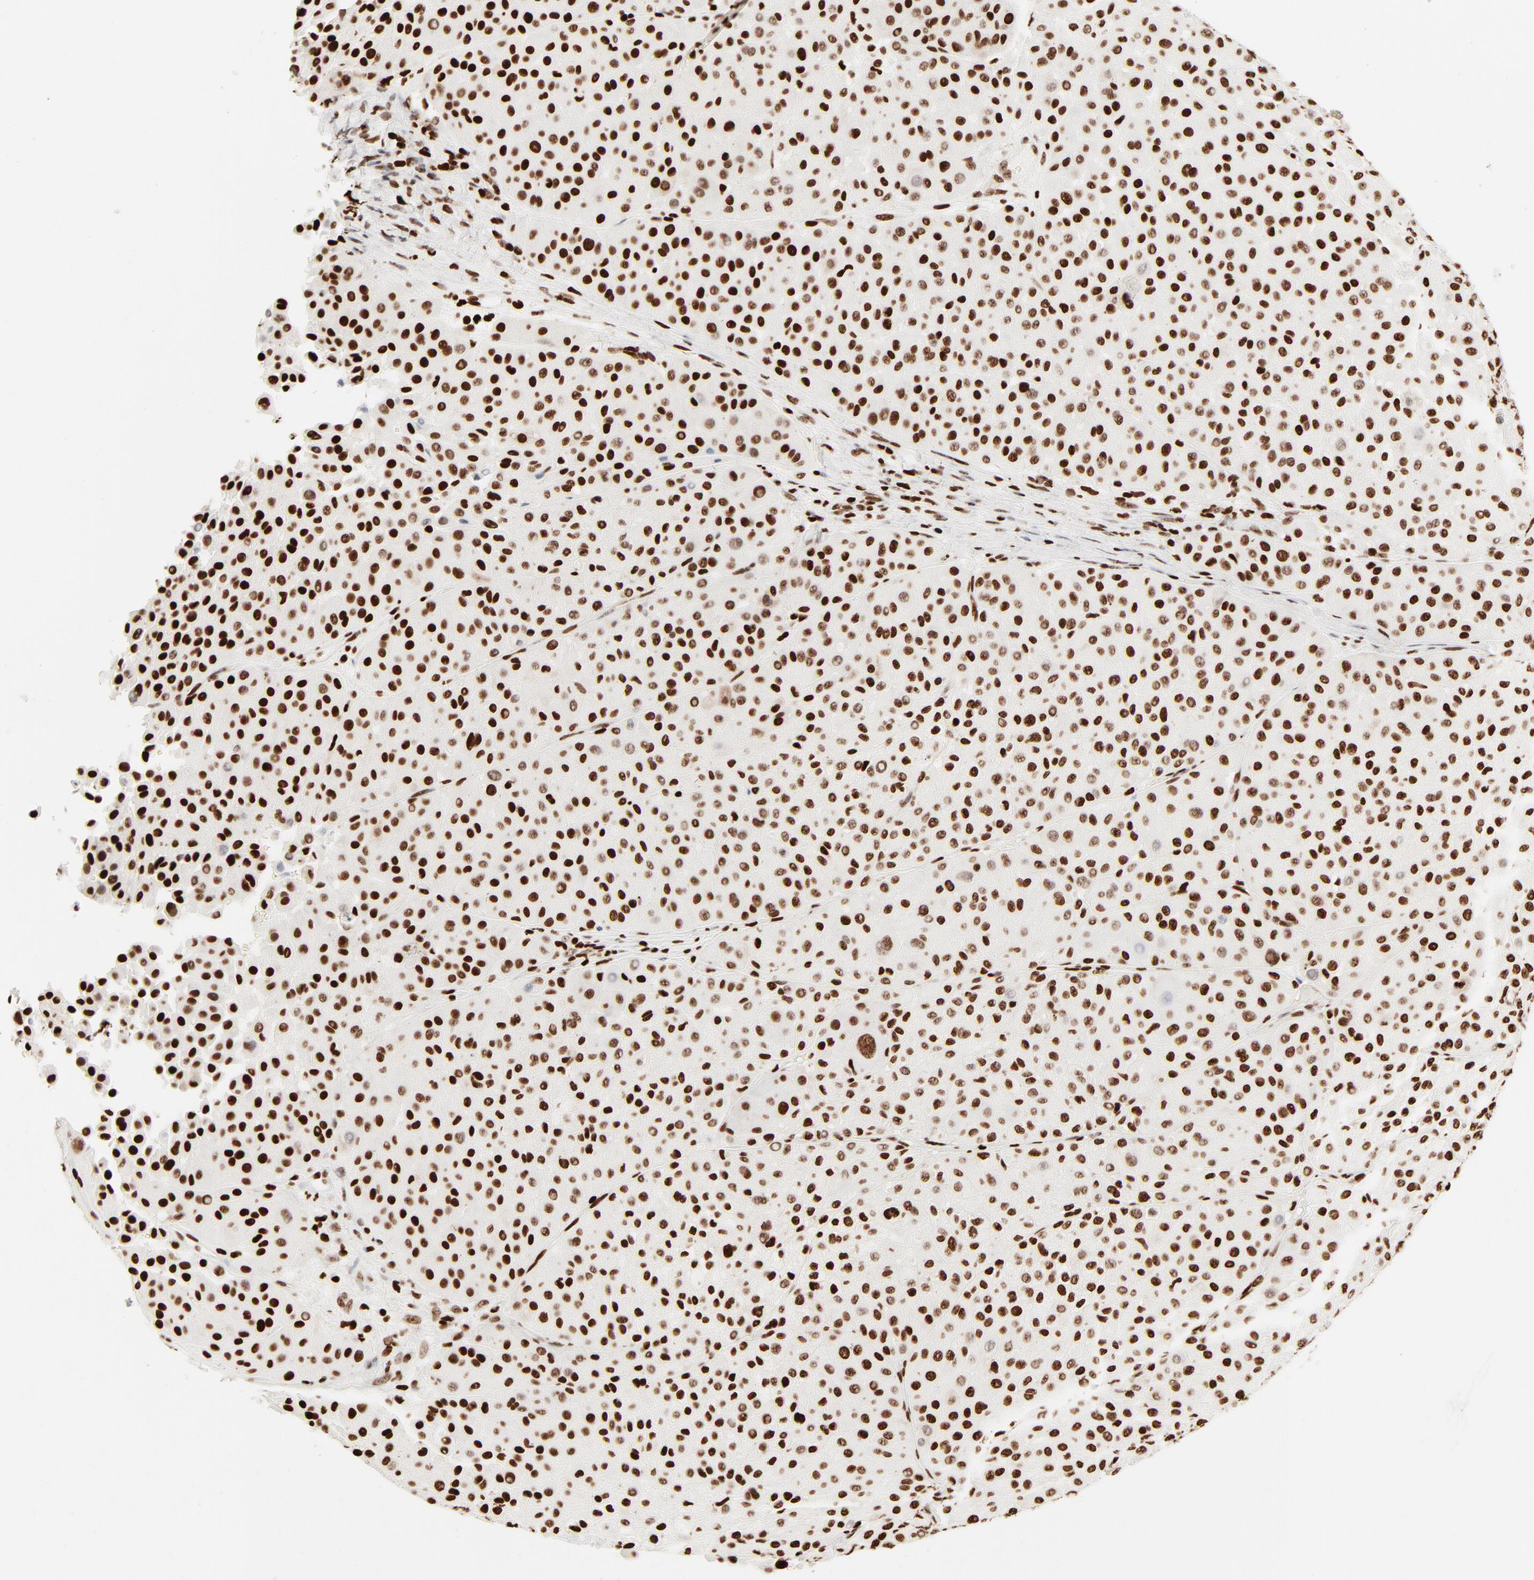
{"staining": {"intensity": "strong", "quantity": ">75%", "location": "nuclear"}, "tissue": "melanoma", "cell_type": "Tumor cells", "image_type": "cancer", "snomed": [{"axis": "morphology", "description": "Normal tissue, NOS"}, {"axis": "morphology", "description": "Malignant melanoma, Metastatic site"}, {"axis": "topography", "description": "Skin"}], "caption": "Immunohistochemical staining of human malignant melanoma (metastatic site) reveals high levels of strong nuclear protein expression in about >75% of tumor cells.", "gene": "HMGB2", "patient": {"sex": "male", "age": 41}}